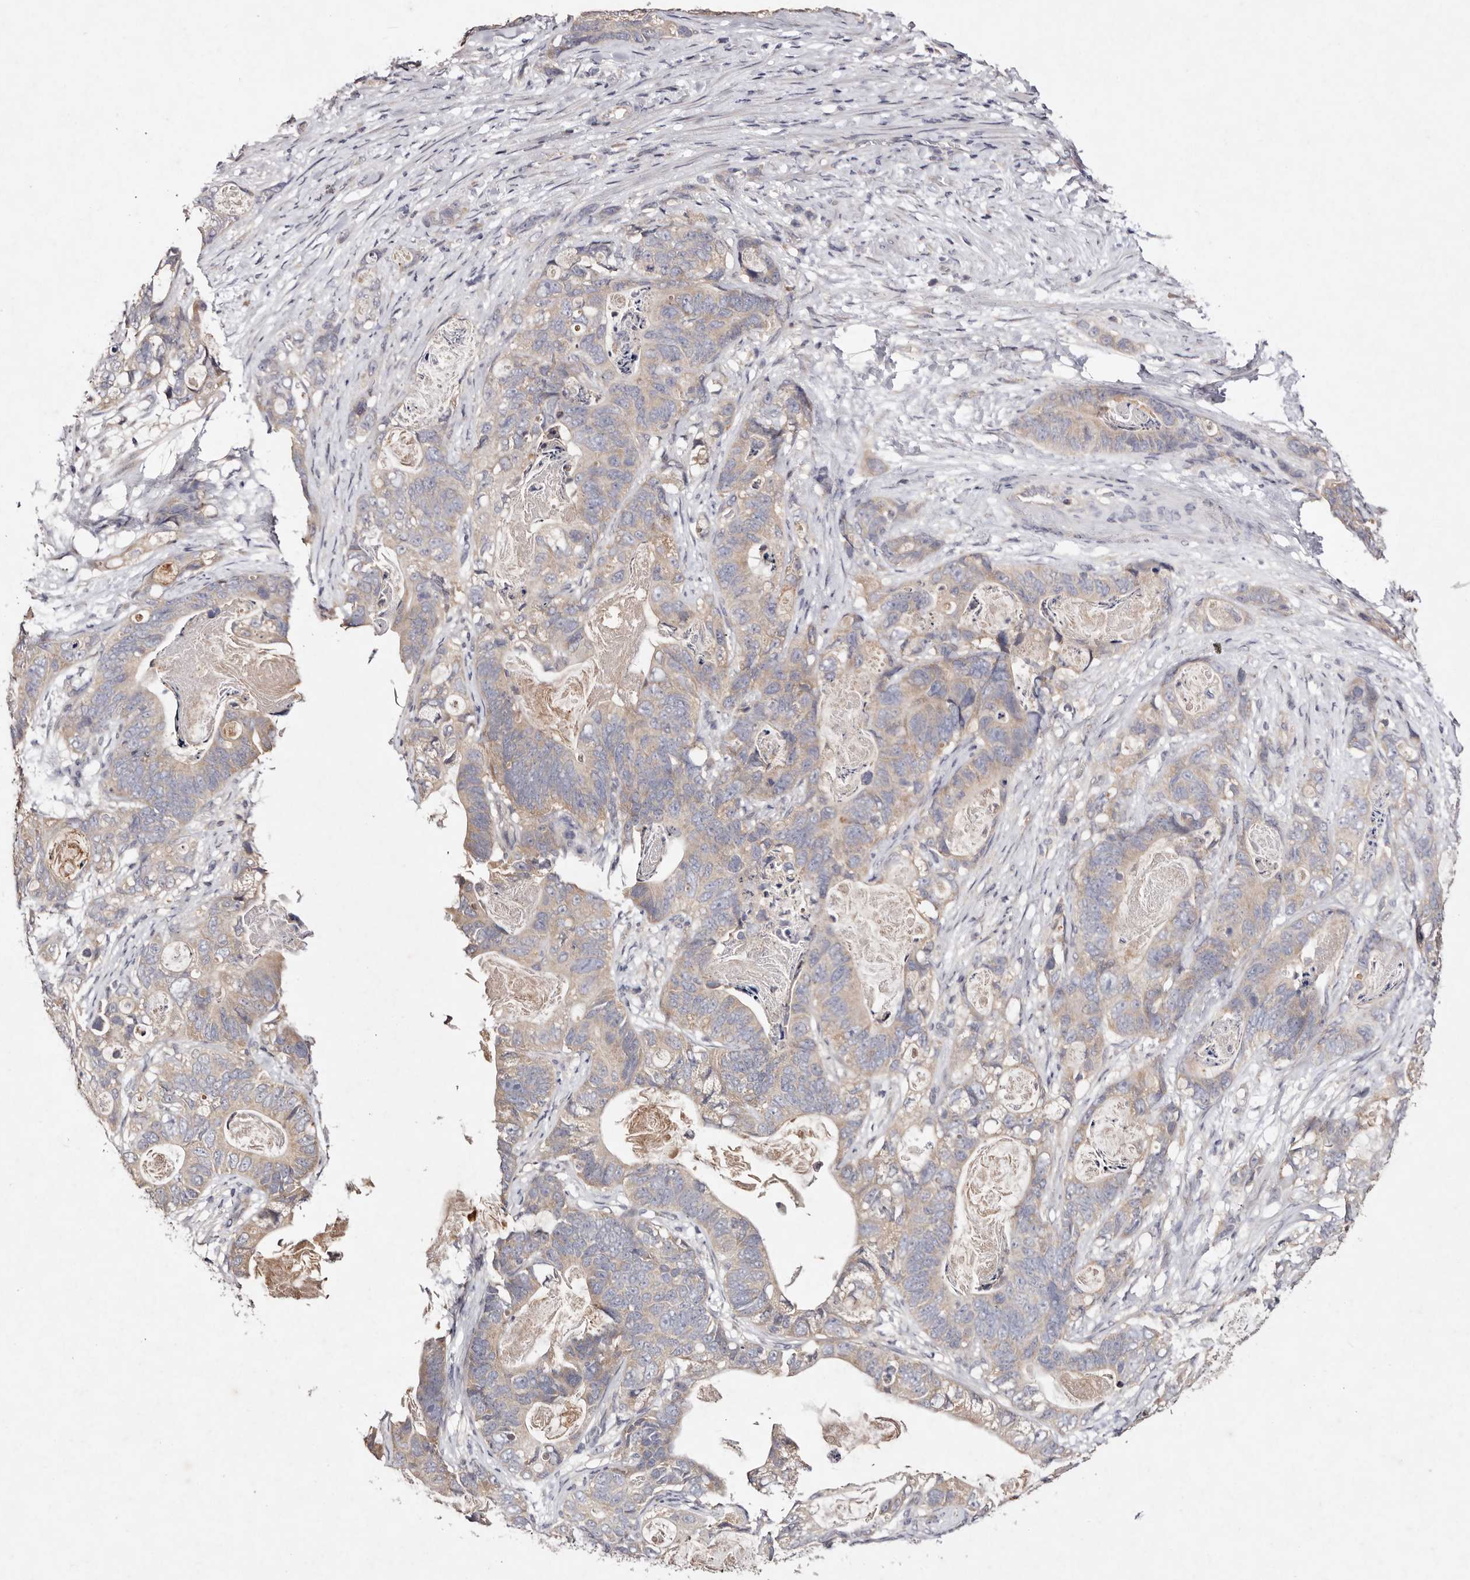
{"staining": {"intensity": "weak", "quantity": ">75%", "location": "cytoplasmic/membranous"}, "tissue": "stomach cancer", "cell_type": "Tumor cells", "image_type": "cancer", "snomed": [{"axis": "morphology", "description": "Normal tissue, NOS"}, {"axis": "morphology", "description": "Adenocarcinoma, NOS"}, {"axis": "topography", "description": "Stomach"}], "caption": "Immunohistochemistry (IHC) (DAB) staining of human stomach adenocarcinoma reveals weak cytoplasmic/membranous protein staining in about >75% of tumor cells. (Stains: DAB in brown, nuclei in blue, Microscopy: brightfield microscopy at high magnification).", "gene": "TSC2", "patient": {"sex": "female", "age": 89}}